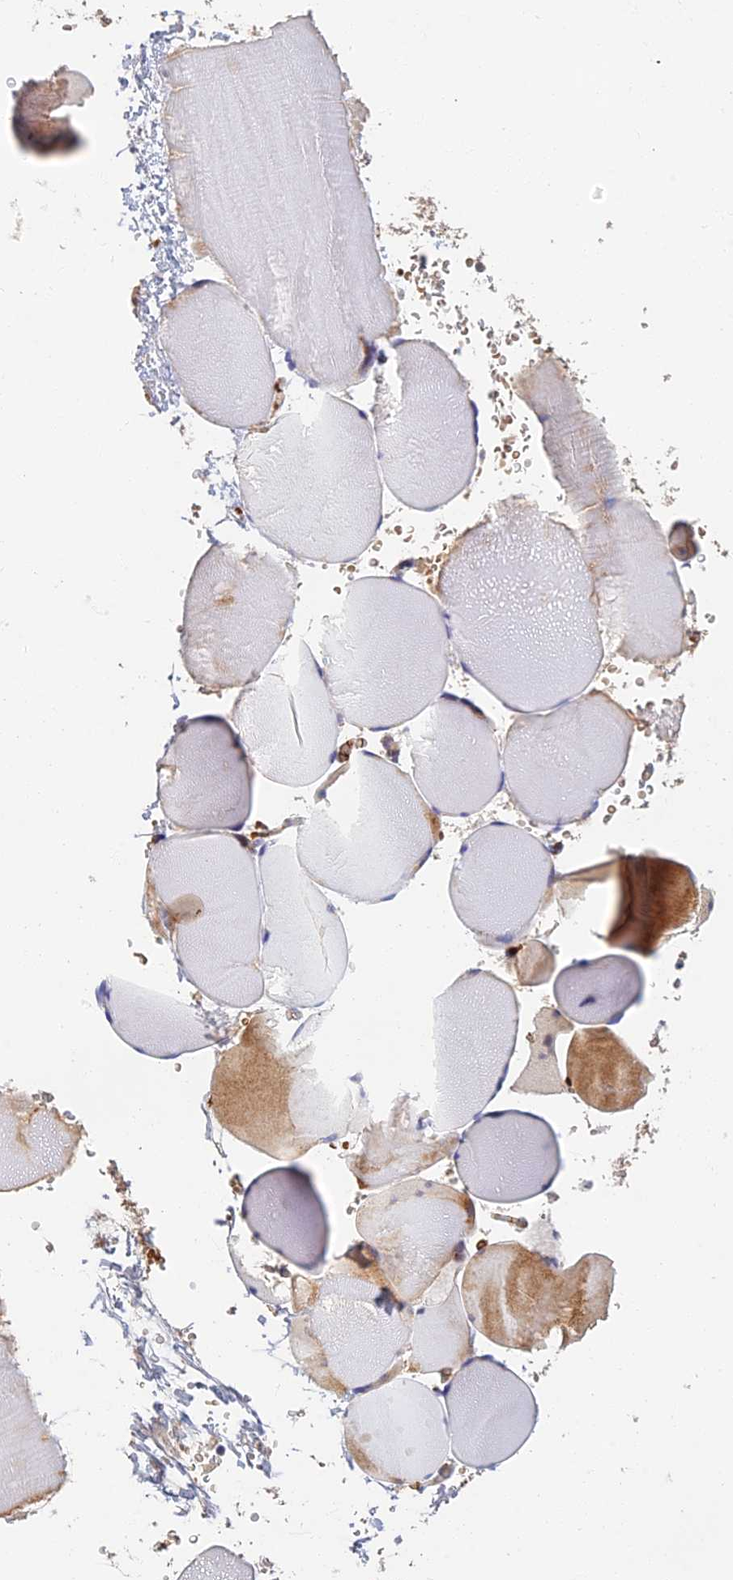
{"staining": {"intensity": "moderate", "quantity": "25%-75%", "location": "cytoplasmic/membranous"}, "tissue": "skeletal muscle", "cell_type": "Myocytes", "image_type": "normal", "snomed": [{"axis": "morphology", "description": "Normal tissue, NOS"}, {"axis": "topography", "description": "Skeletal muscle"}], "caption": "Immunohistochemistry (IHC) photomicrograph of benign skeletal muscle stained for a protein (brown), which exhibits medium levels of moderate cytoplasmic/membranous positivity in approximately 25%-75% of myocytes.", "gene": "EARS2", "patient": {"sex": "male", "age": 62}}